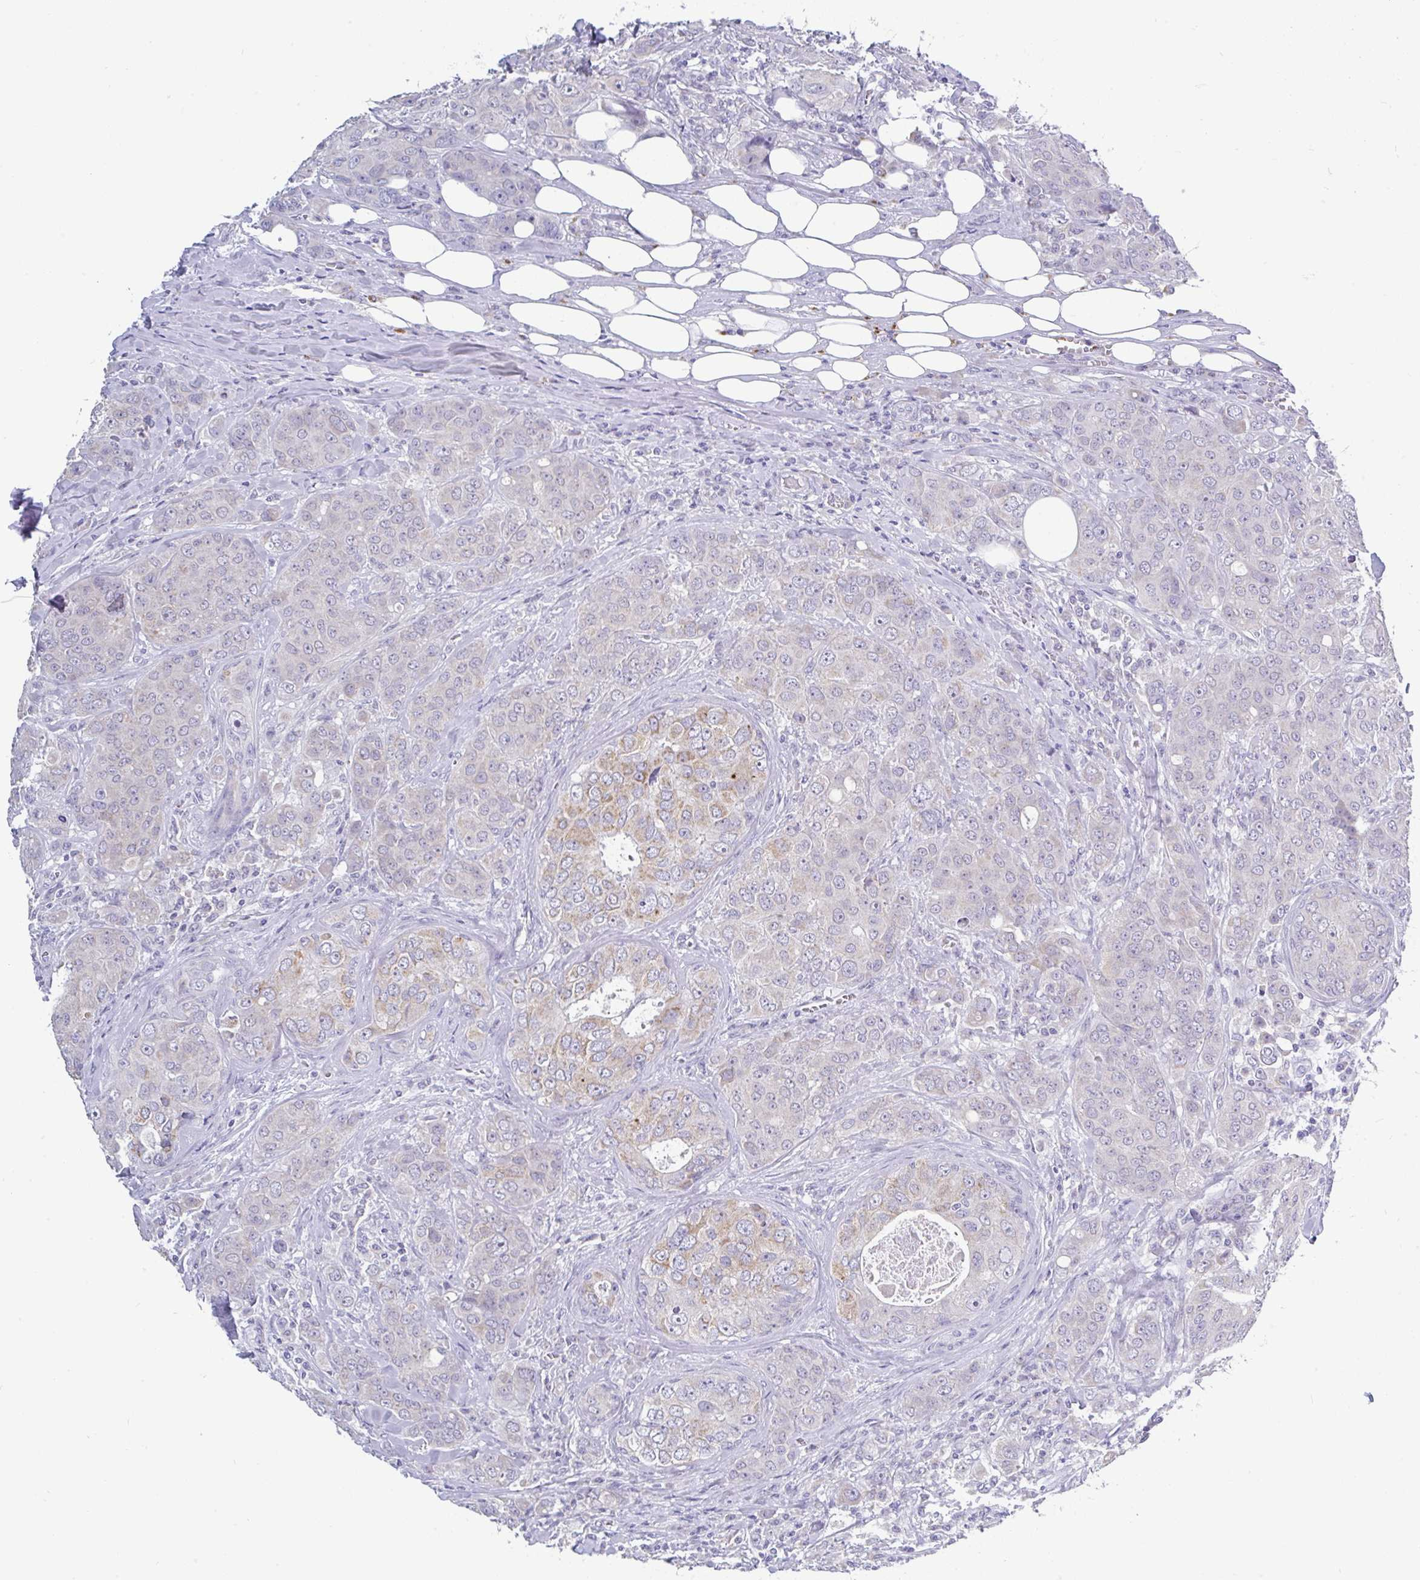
{"staining": {"intensity": "weak", "quantity": "<25%", "location": "cytoplasmic/membranous"}, "tissue": "breast cancer", "cell_type": "Tumor cells", "image_type": "cancer", "snomed": [{"axis": "morphology", "description": "Duct carcinoma"}, {"axis": "topography", "description": "Breast"}], "caption": "IHC image of breast cancer (invasive ductal carcinoma) stained for a protein (brown), which shows no positivity in tumor cells. (Brightfield microscopy of DAB (3,3'-diaminobenzidine) immunohistochemistry at high magnification).", "gene": "INTS5", "patient": {"sex": "female", "age": 43}}